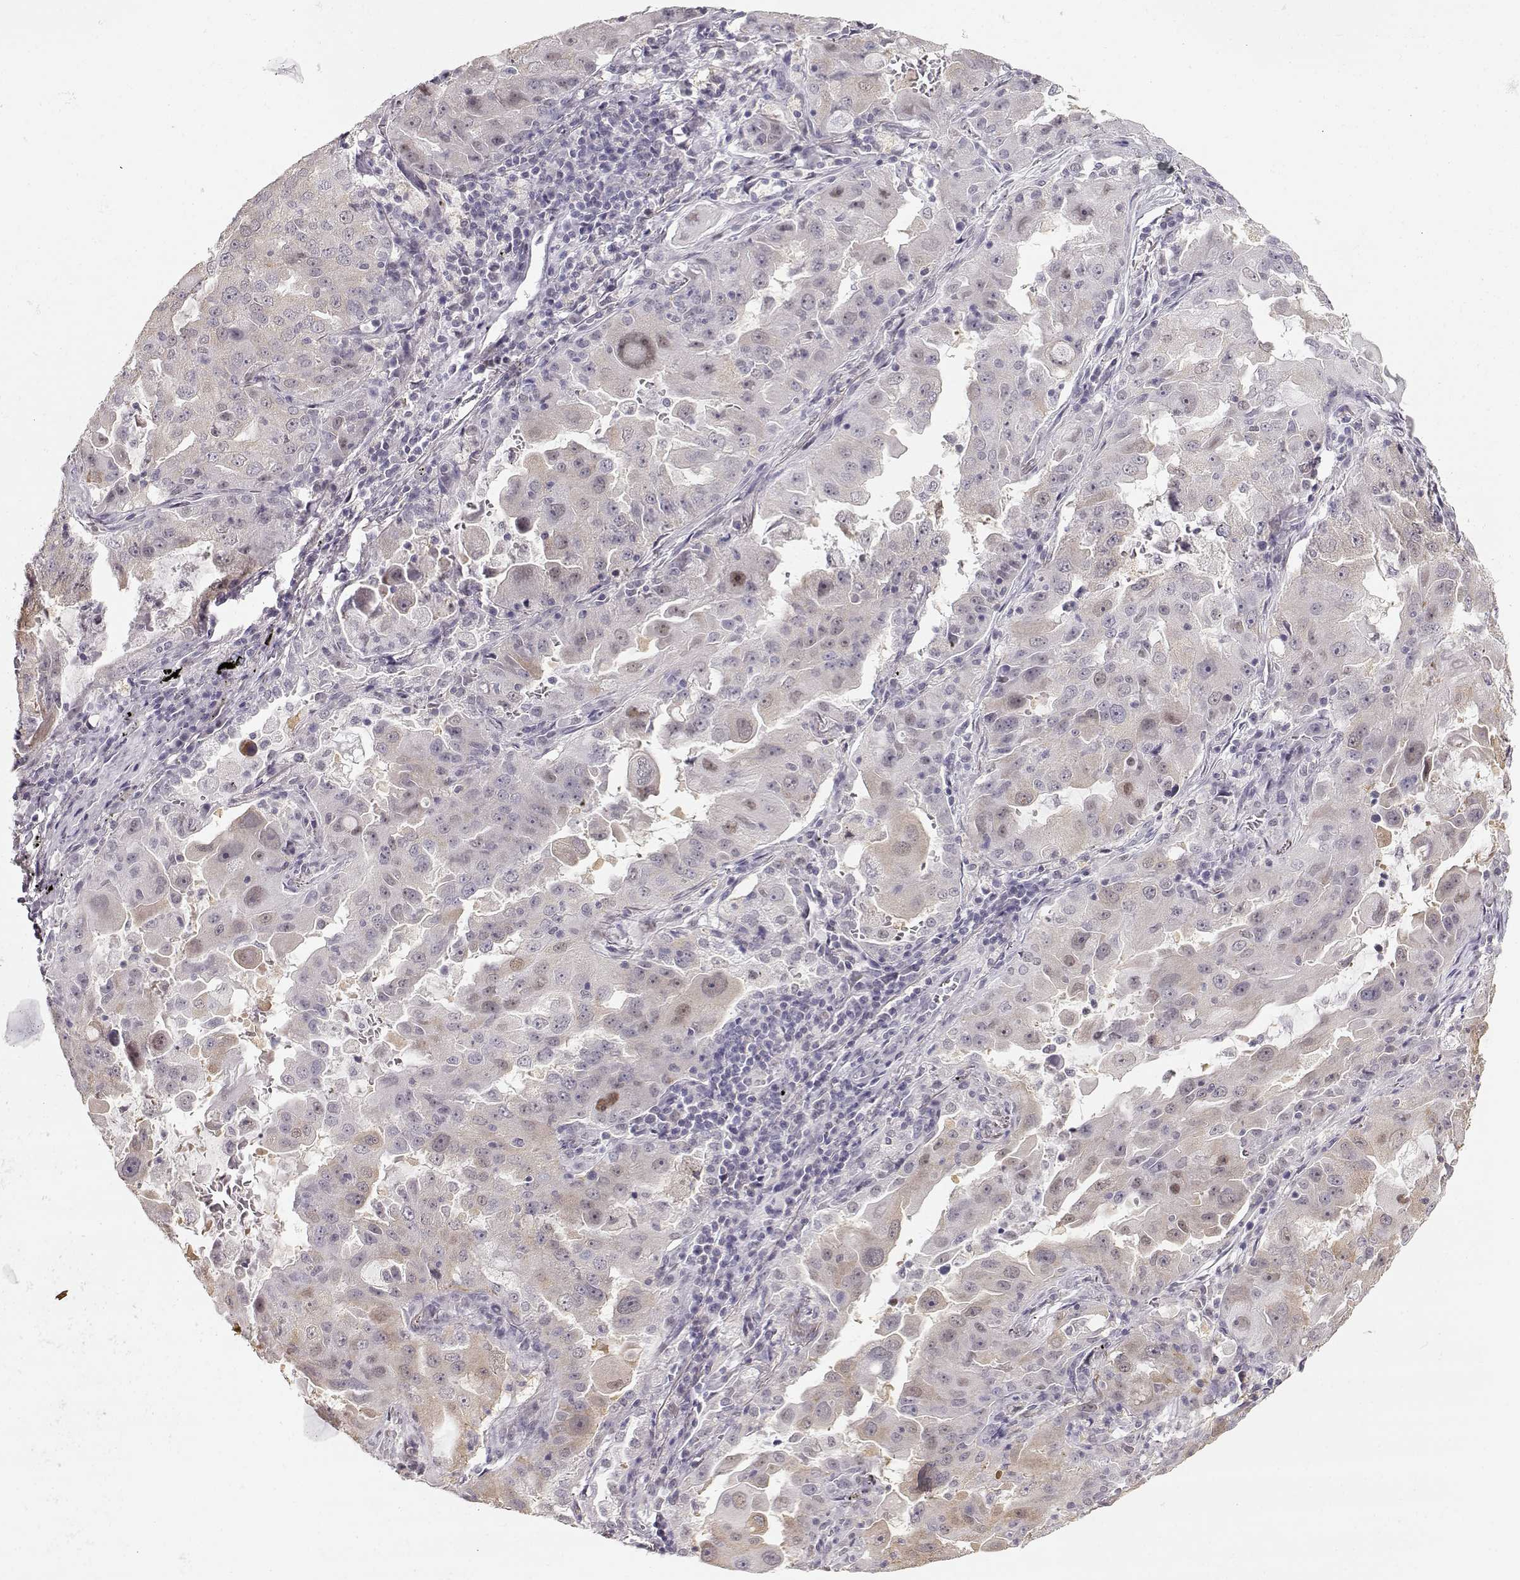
{"staining": {"intensity": "negative", "quantity": "none", "location": "none"}, "tissue": "lung cancer", "cell_type": "Tumor cells", "image_type": "cancer", "snomed": [{"axis": "morphology", "description": "Adenocarcinoma, NOS"}, {"axis": "topography", "description": "Lung"}], "caption": "Adenocarcinoma (lung) was stained to show a protein in brown. There is no significant expression in tumor cells.", "gene": "TEPP", "patient": {"sex": "female", "age": 61}}